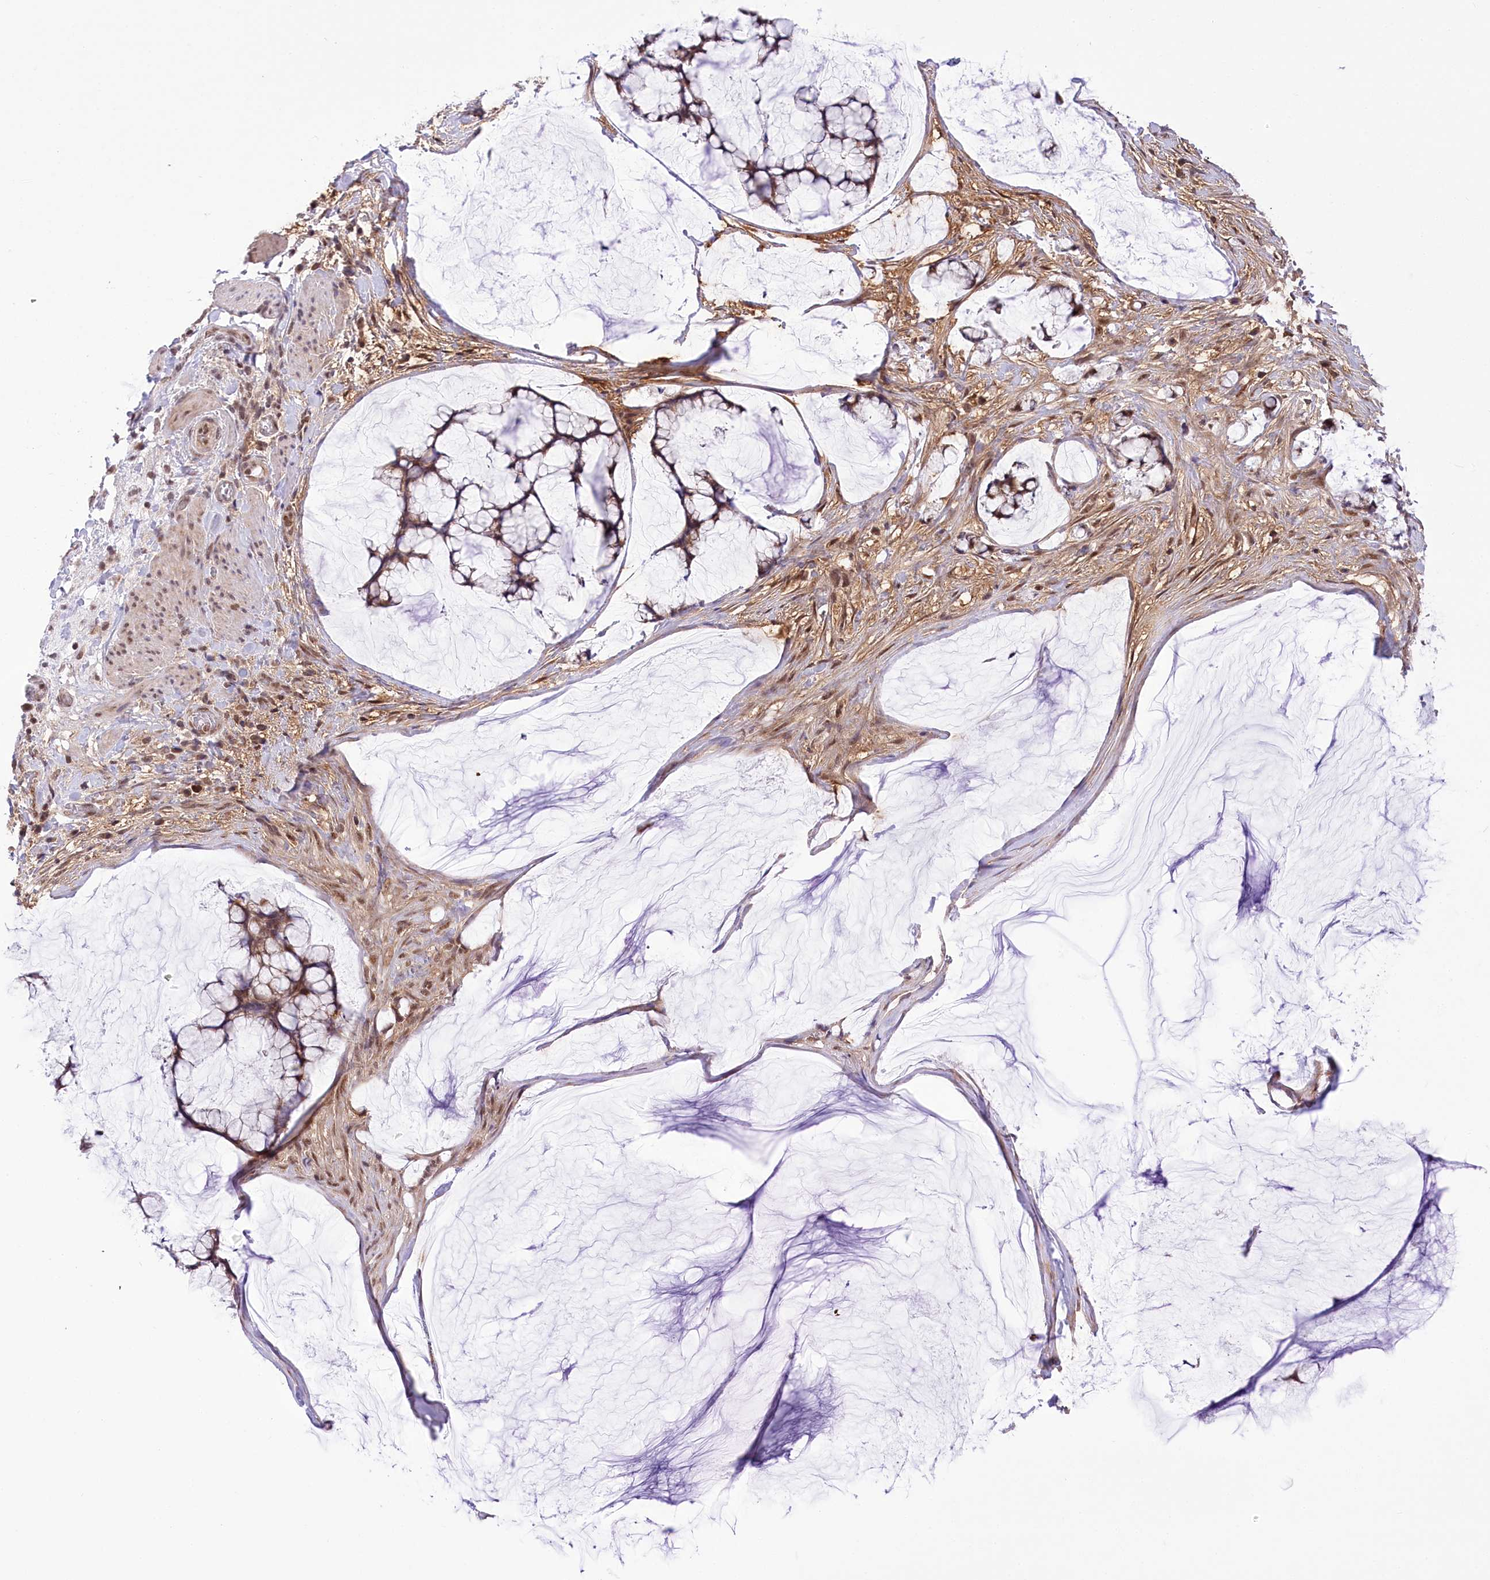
{"staining": {"intensity": "moderate", "quantity": ">75%", "location": "cytoplasmic/membranous,nuclear"}, "tissue": "ovarian cancer", "cell_type": "Tumor cells", "image_type": "cancer", "snomed": [{"axis": "morphology", "description": "Cystadenocarcinoma, mucinous, NOS"}, {"axis": "topography", "description": "Ovary"}], "caption": "IHC micrograph of human ovarian cancer stained for a protein (brown), which shows medium levels of moderate cytoplasmic/membranous and nuclear expression in approximately >75% of tumor cells.", "gene": "ZMAT2", "patient": {"sex": "female", "age": 42}}